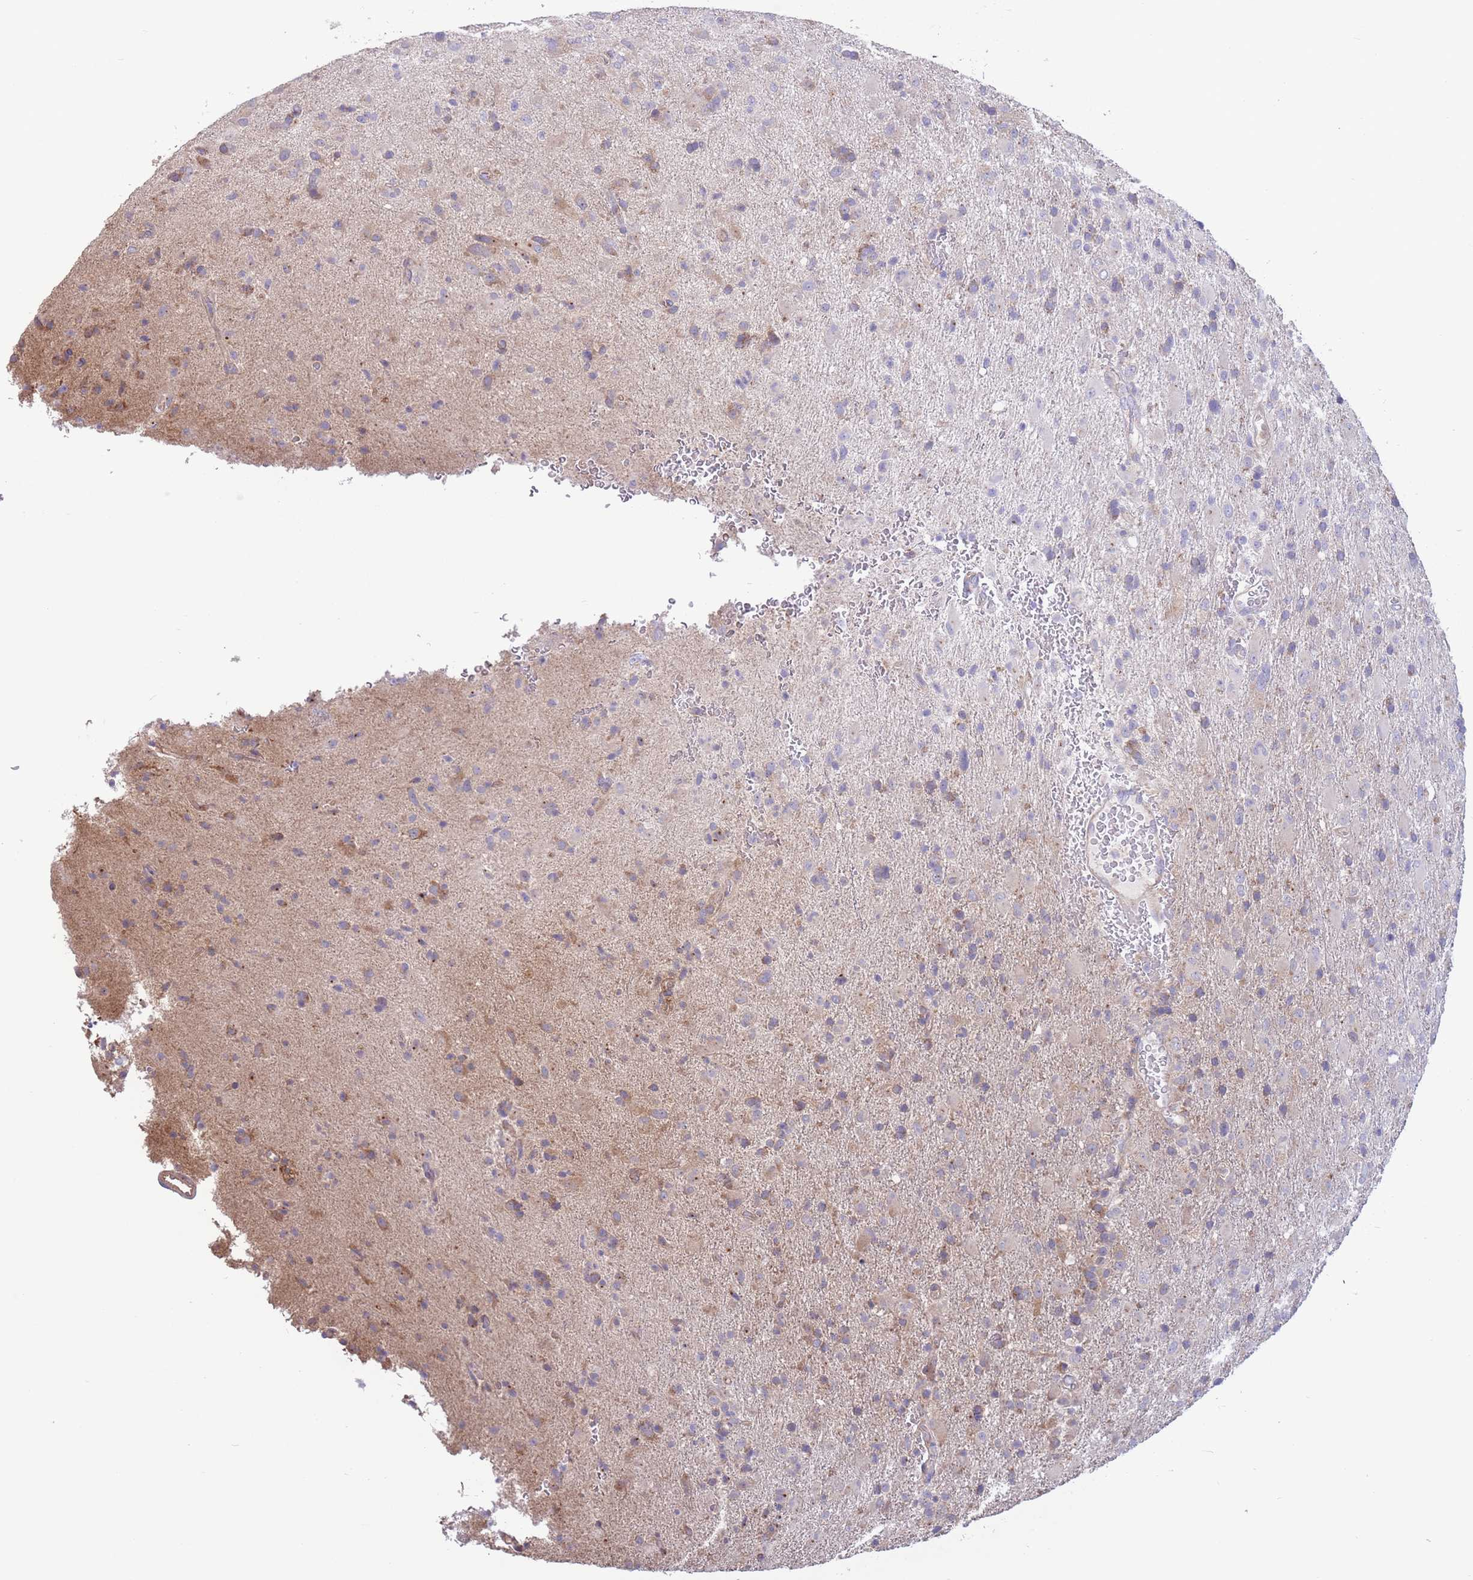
{"staining": {"intensity": "moderate", "quantity": "<25%", "location": "cytoplasmic/membranous"}, "tissue": "glioma", "cell_type": "Tumor cells", "image_type": "cancer", "snomed": [{"axis": "morphology", "description": "Glioma, malignant, Low grade"}, {"axis": "topography", "description": "Brain"}], "caption": "The micrograph demonstrates staining of glioma, revealing moderate cytoplasmic/membranous protein positivity (brown color) within tumor cells.", "gene": "ALS2CL", "patient": {"sex": "male", "age": 65}}